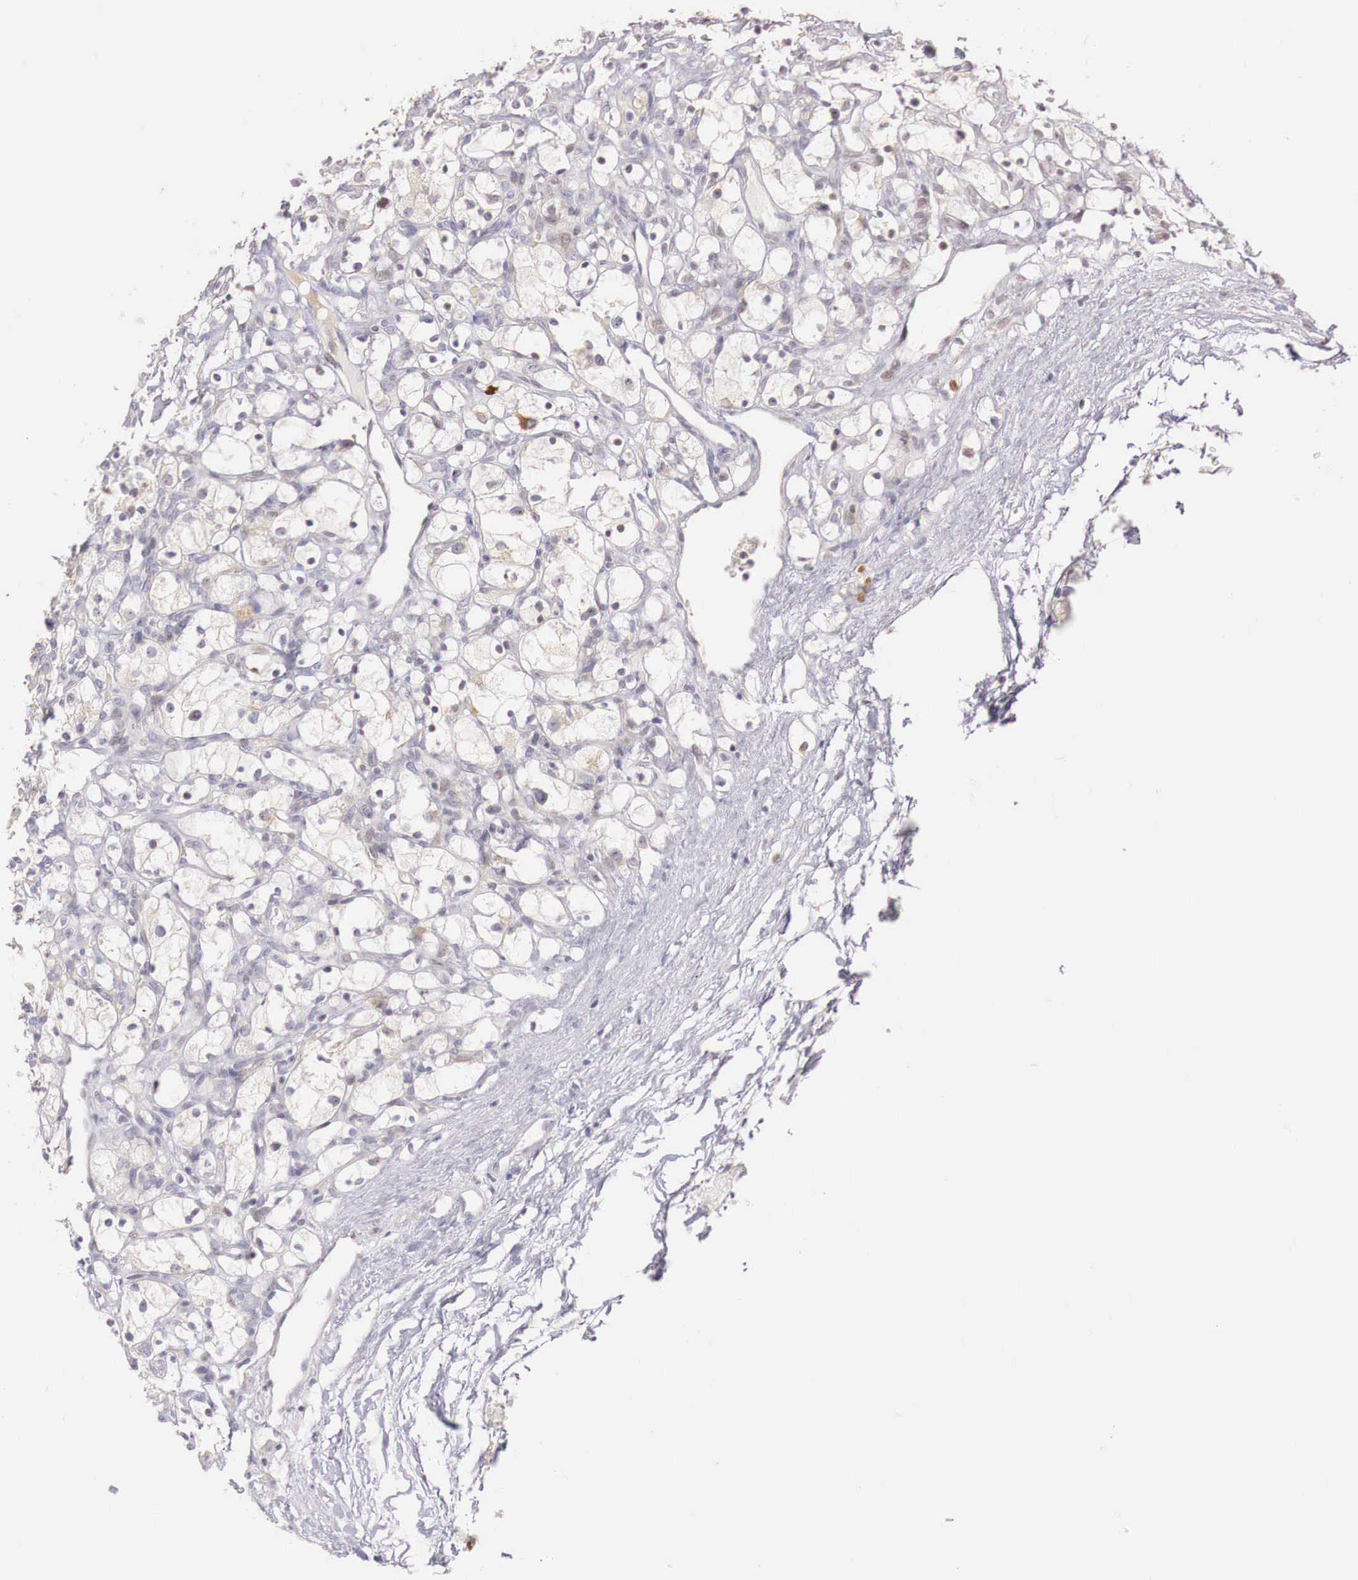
{"staining": {"intensity": "negative", "quantity": "none", "location": "none"}, "tissue": "renal cancer", "cell_type": "Tumor cells", "image_type": "cancer", "snomed": [{"axis": "morphology", "description": "Adenocarcinoma, NOS"}, {"axis": "topography", "description": "Kidney"}], "caption": "This is an immunohistochemistry image of human adenocarcinoma (renal). There is no expression in tumor cells.", "gene": "CLCN5", "patient": {"sex": "female", "age": 83}}